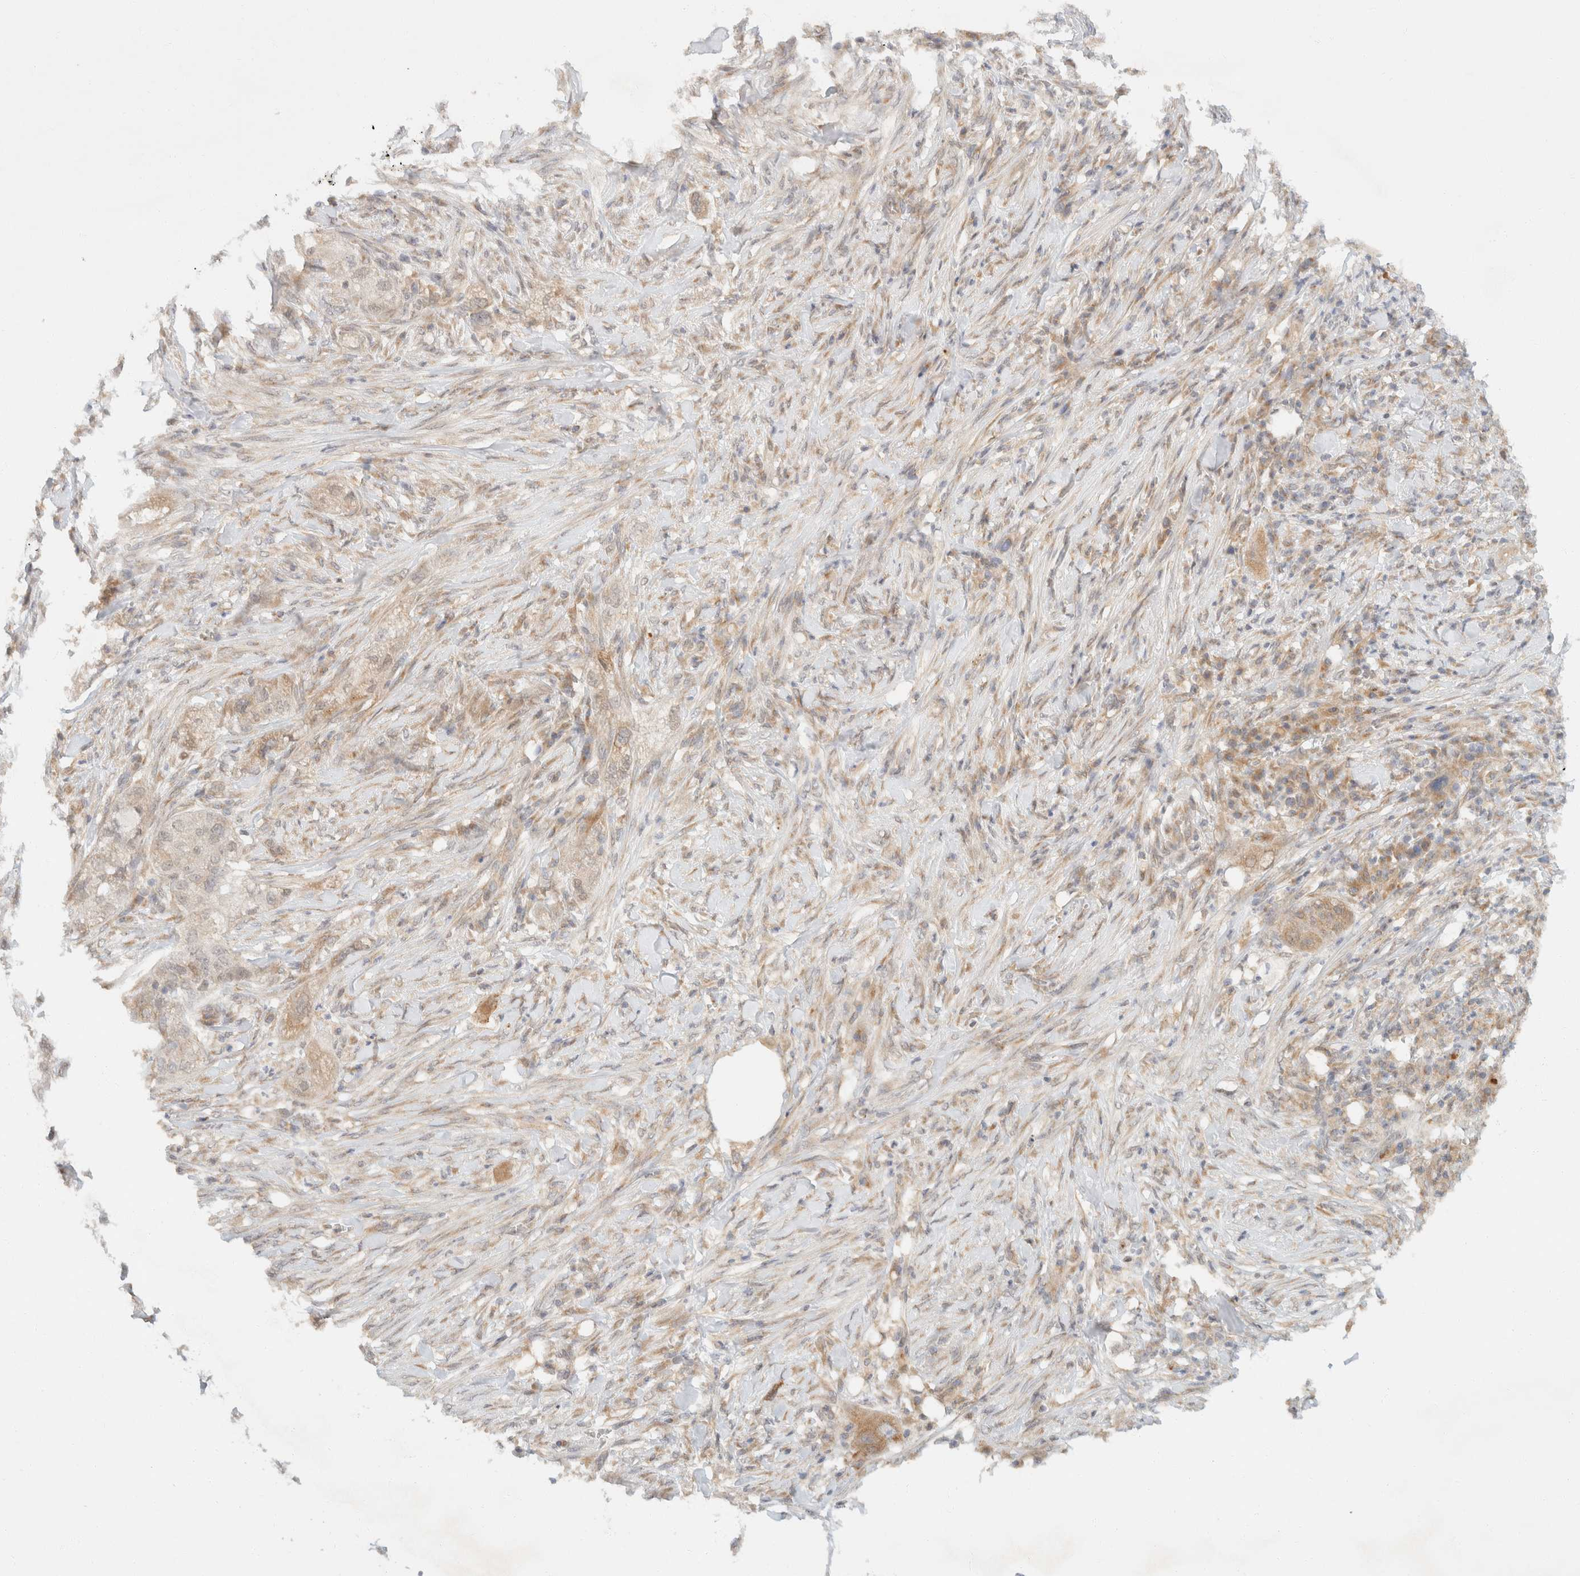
{"staining": {"intensity": "weak", "quantity": ">75%", "location": "cytoplasmic/membranous"}, "tissue": "pancreatic cancer", "cell_type": "Tumor cells", "image_type": "cancer", "snomed": [{"axis": "morphology", "description": "Adenocarcinoma, NOS"}, {"axis": "topography", "description": "Pancreas"}], "caption": "Protein staining of pancreatic cancer tissue exhibits weak cytoplasmic/membranous expression in about >75% of tumor cells.", "gene": "TACC1", "patient": {"sex": "female", "age": 78}}